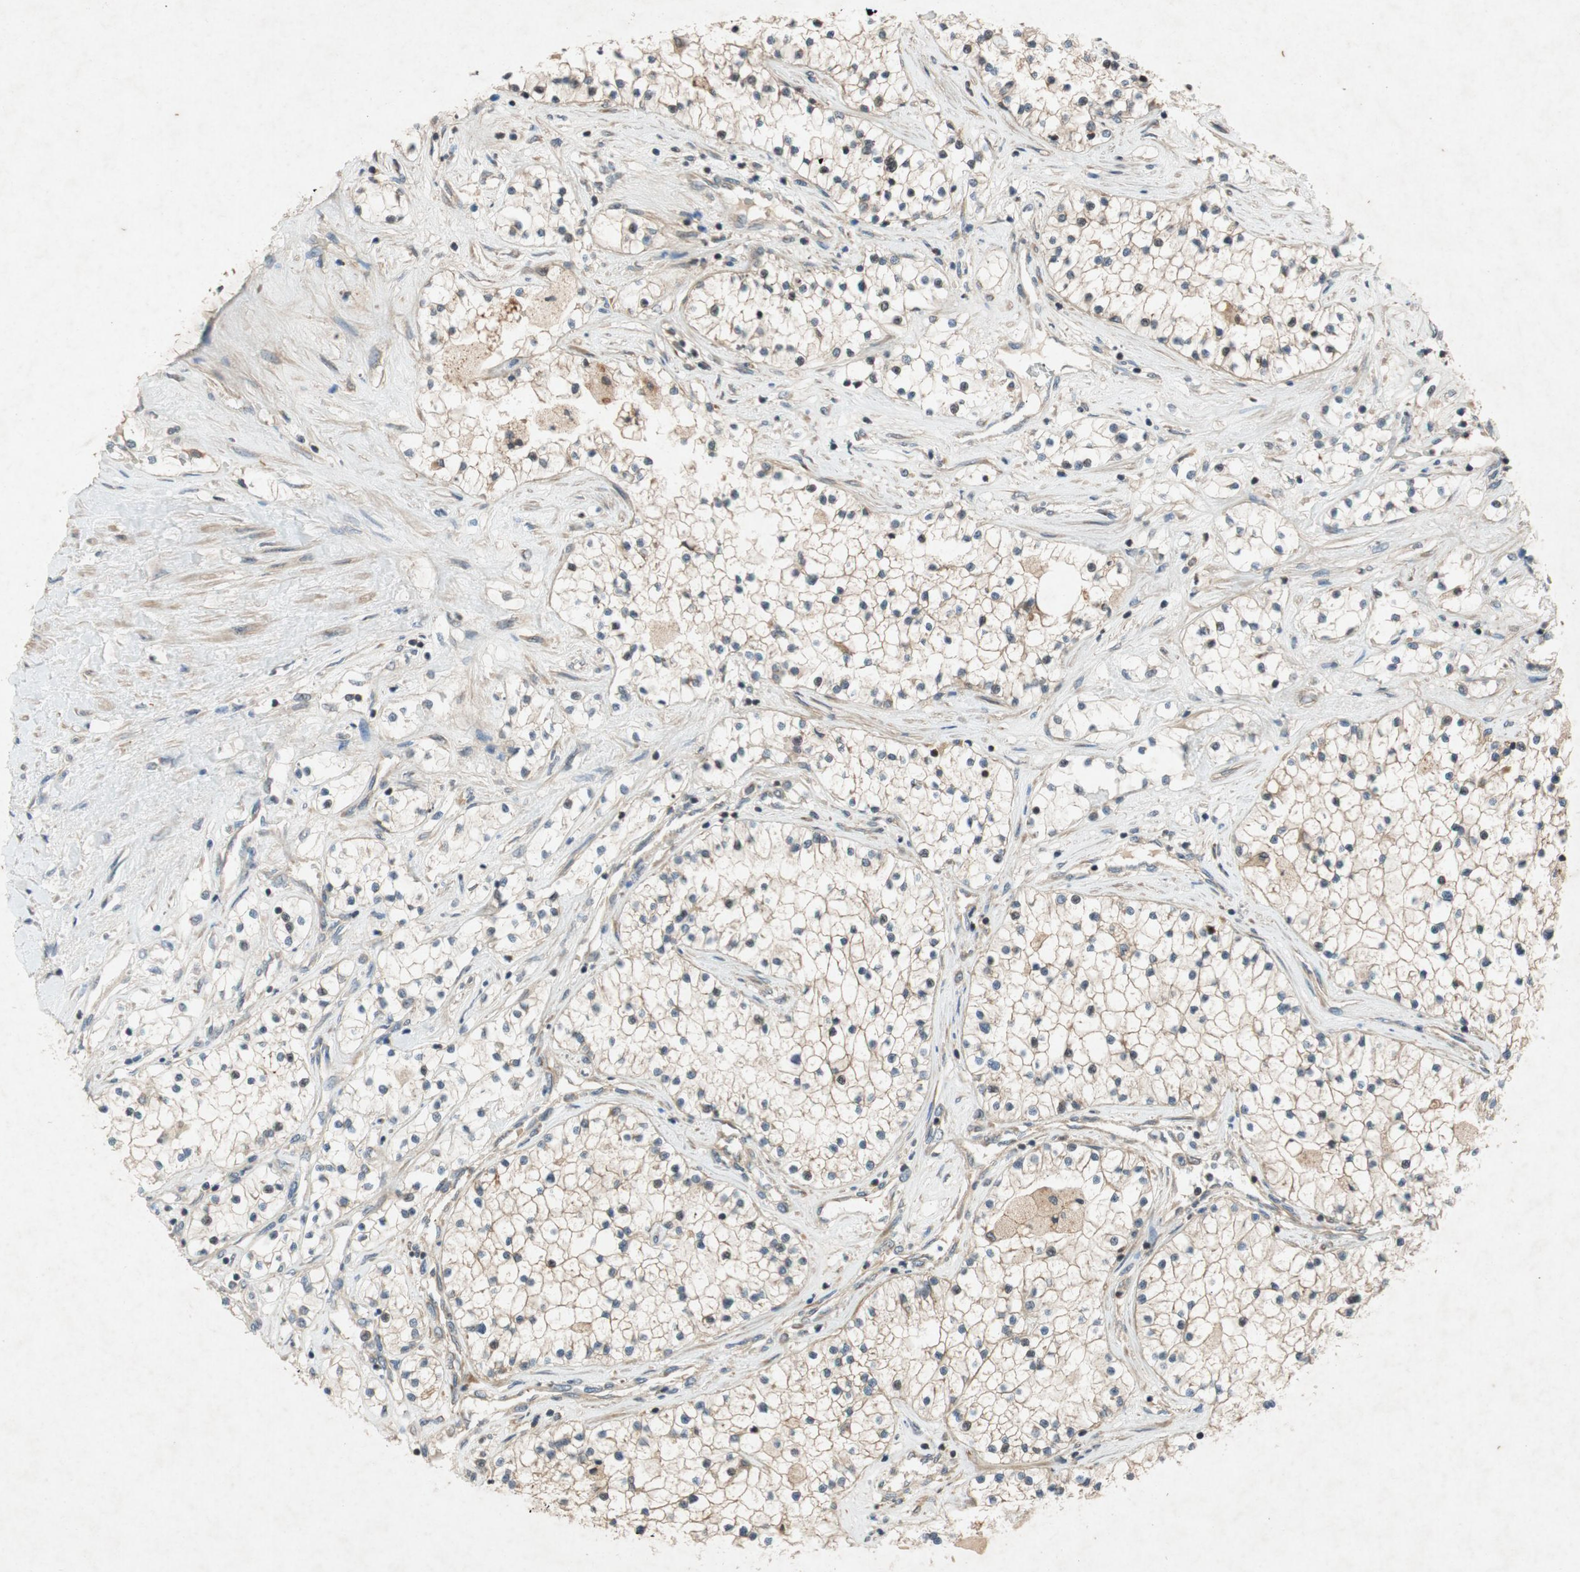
{"staining": {"intensity": "weak", "quantity": ">75%", "location": "cytoplasmic/membranous"}, "tissue": "renal cancer", "cell_type": "Tumor cells", "image_type": "cancer", "snomed": [{"axis": "morphology", "description": "Adenocarcinoma, NOS"}, {"axis": "topography", "description": "Kidney"}], "caption": "Tumor cells demonstrate low levels of weak cytoplasmic/membranous positivity in approximately >75% of cells in human renal adenocarcinoma.", "gene": "ATP2C1", "patient": {"sex": "male", "age": 68}}